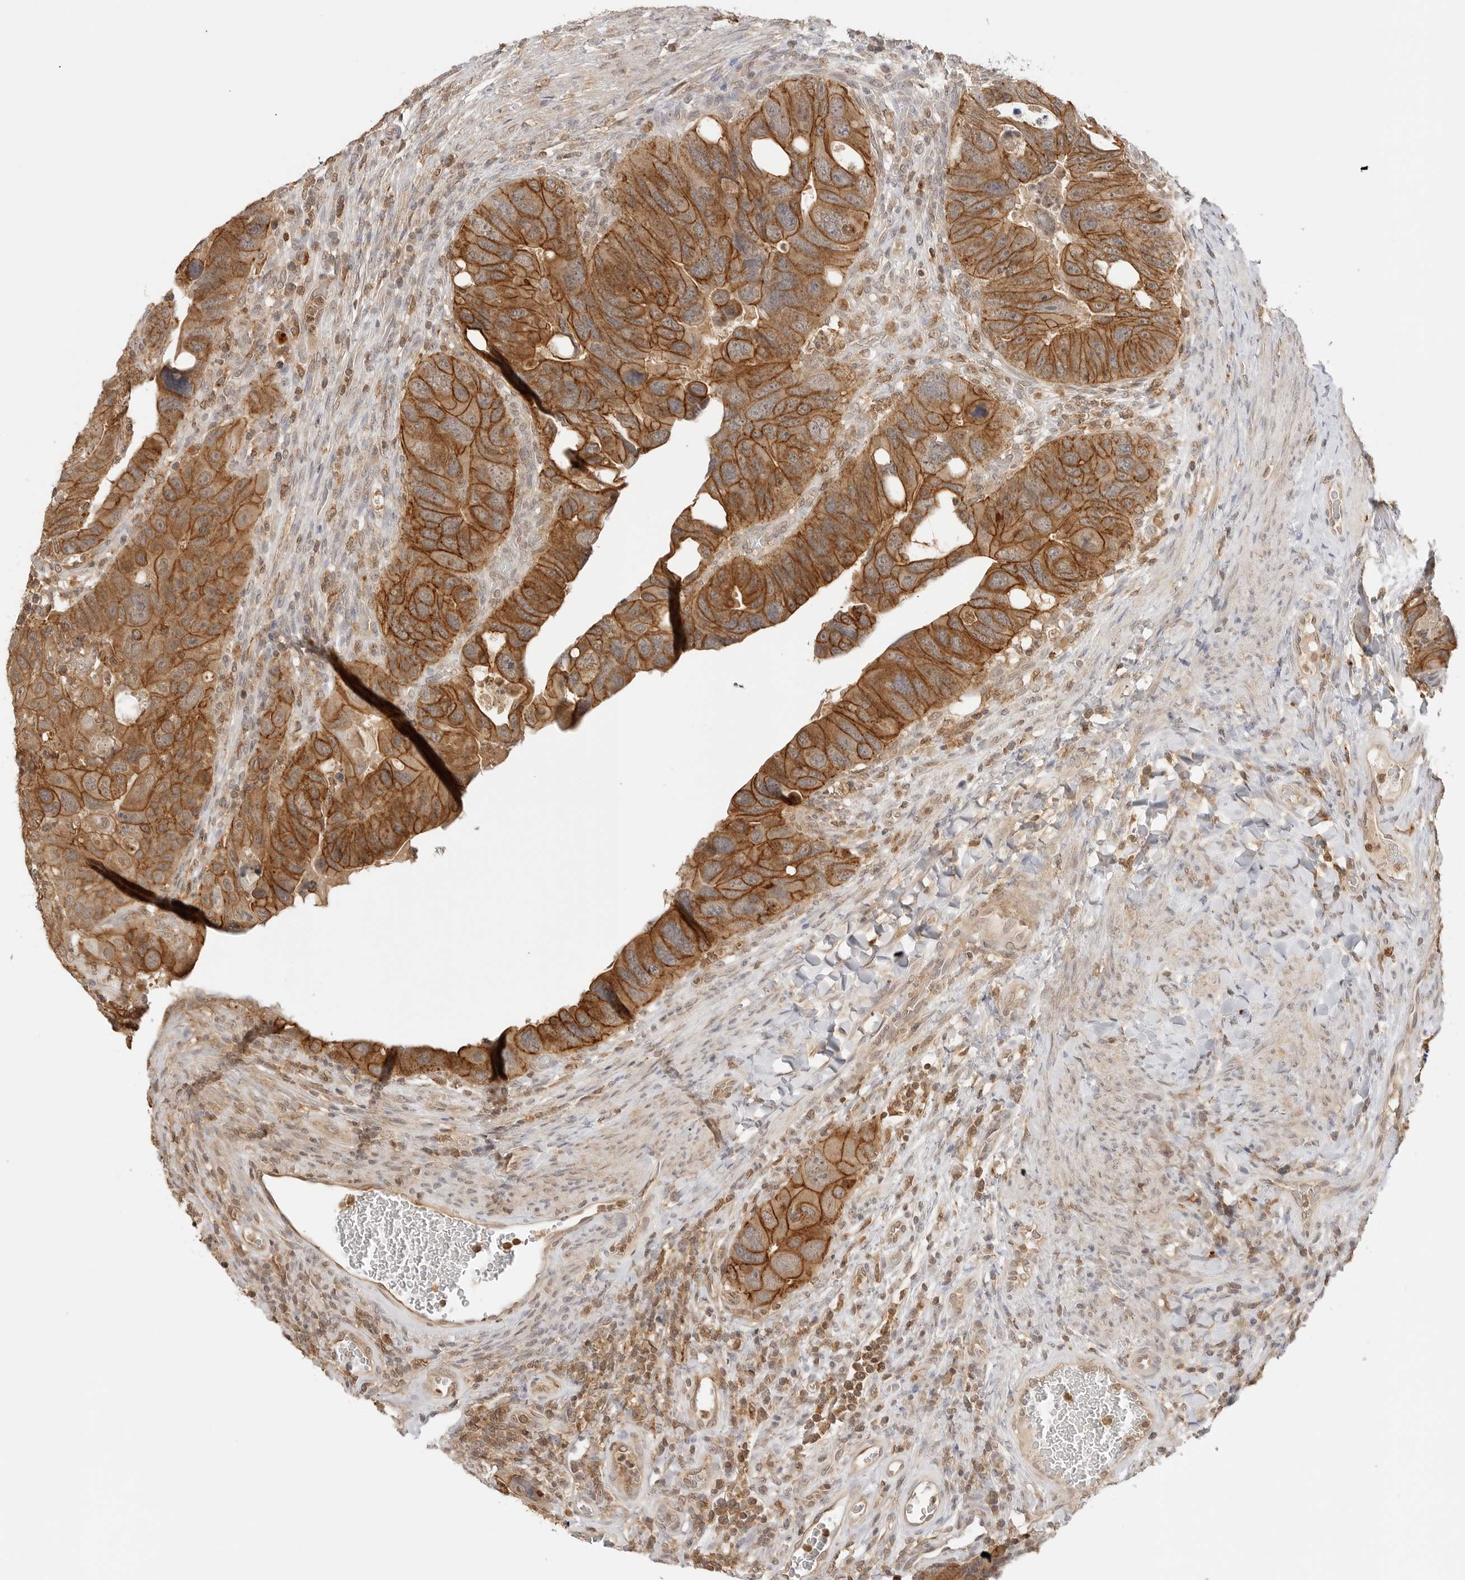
{"staining": {"intensity": "strong", "quantity": ">75%", "location": "cytoplasmic/membranous"}, "tissue": "colorectal cancer", "cell_type": "Tumor cells", "image_type": "cancer", "snomed": [{"axis": "morphology", "description": "Adenocarcinoma, NOS"}, {"axis": "topography", "description": "Rectum"}], "caption": "The photomicrograph demonstrates a brown stain indicating the presence of a protein in the cytoplasmic/membranous of tumor cells in colorectal adenocarcinoma.", "gene": "EPHA1", "patient": {"sex": "male", "age": 59}}